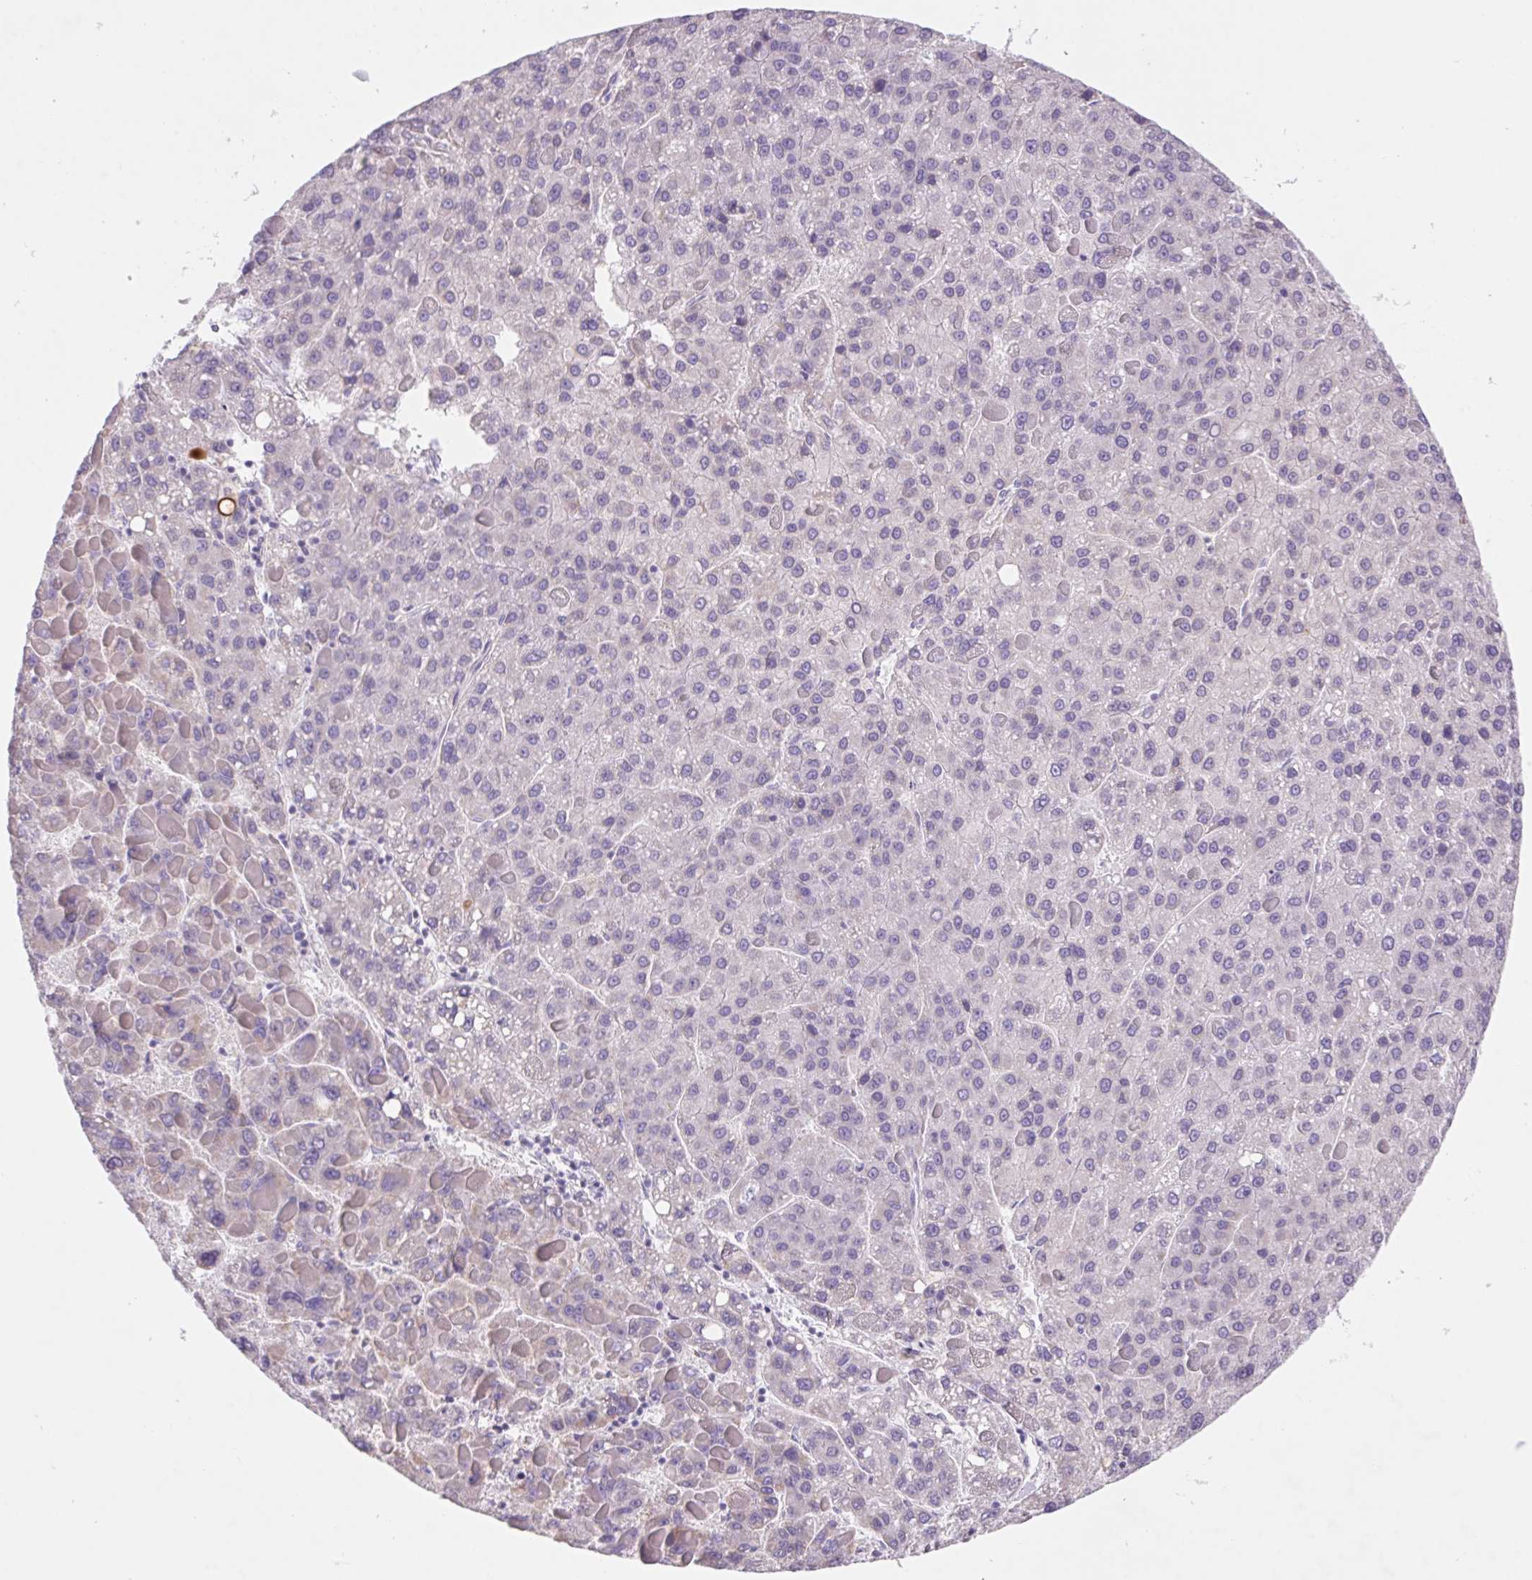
{"staining": {"intensity": "negative", "quantity": "none", "location": "none"}, "tissue": "liver cancer", "cell_type": "Tumor cells", "image_type": "cancer", "snomed": [{"axis": "morphology", "description": "Carcinoma, Hepatocellular, NOS"}, {"axis": "topography", "description": "Liver"}], "caption": "IHC micrograph of neoplastic tissue: human liver hepatocellular carcinoma stained with DAB (3,3'-diaminobenzidine) reveals no significant protein positivity in tumor cells.", "gene": "DPPA5", "patient": {"sex": "female", "age": 82}}